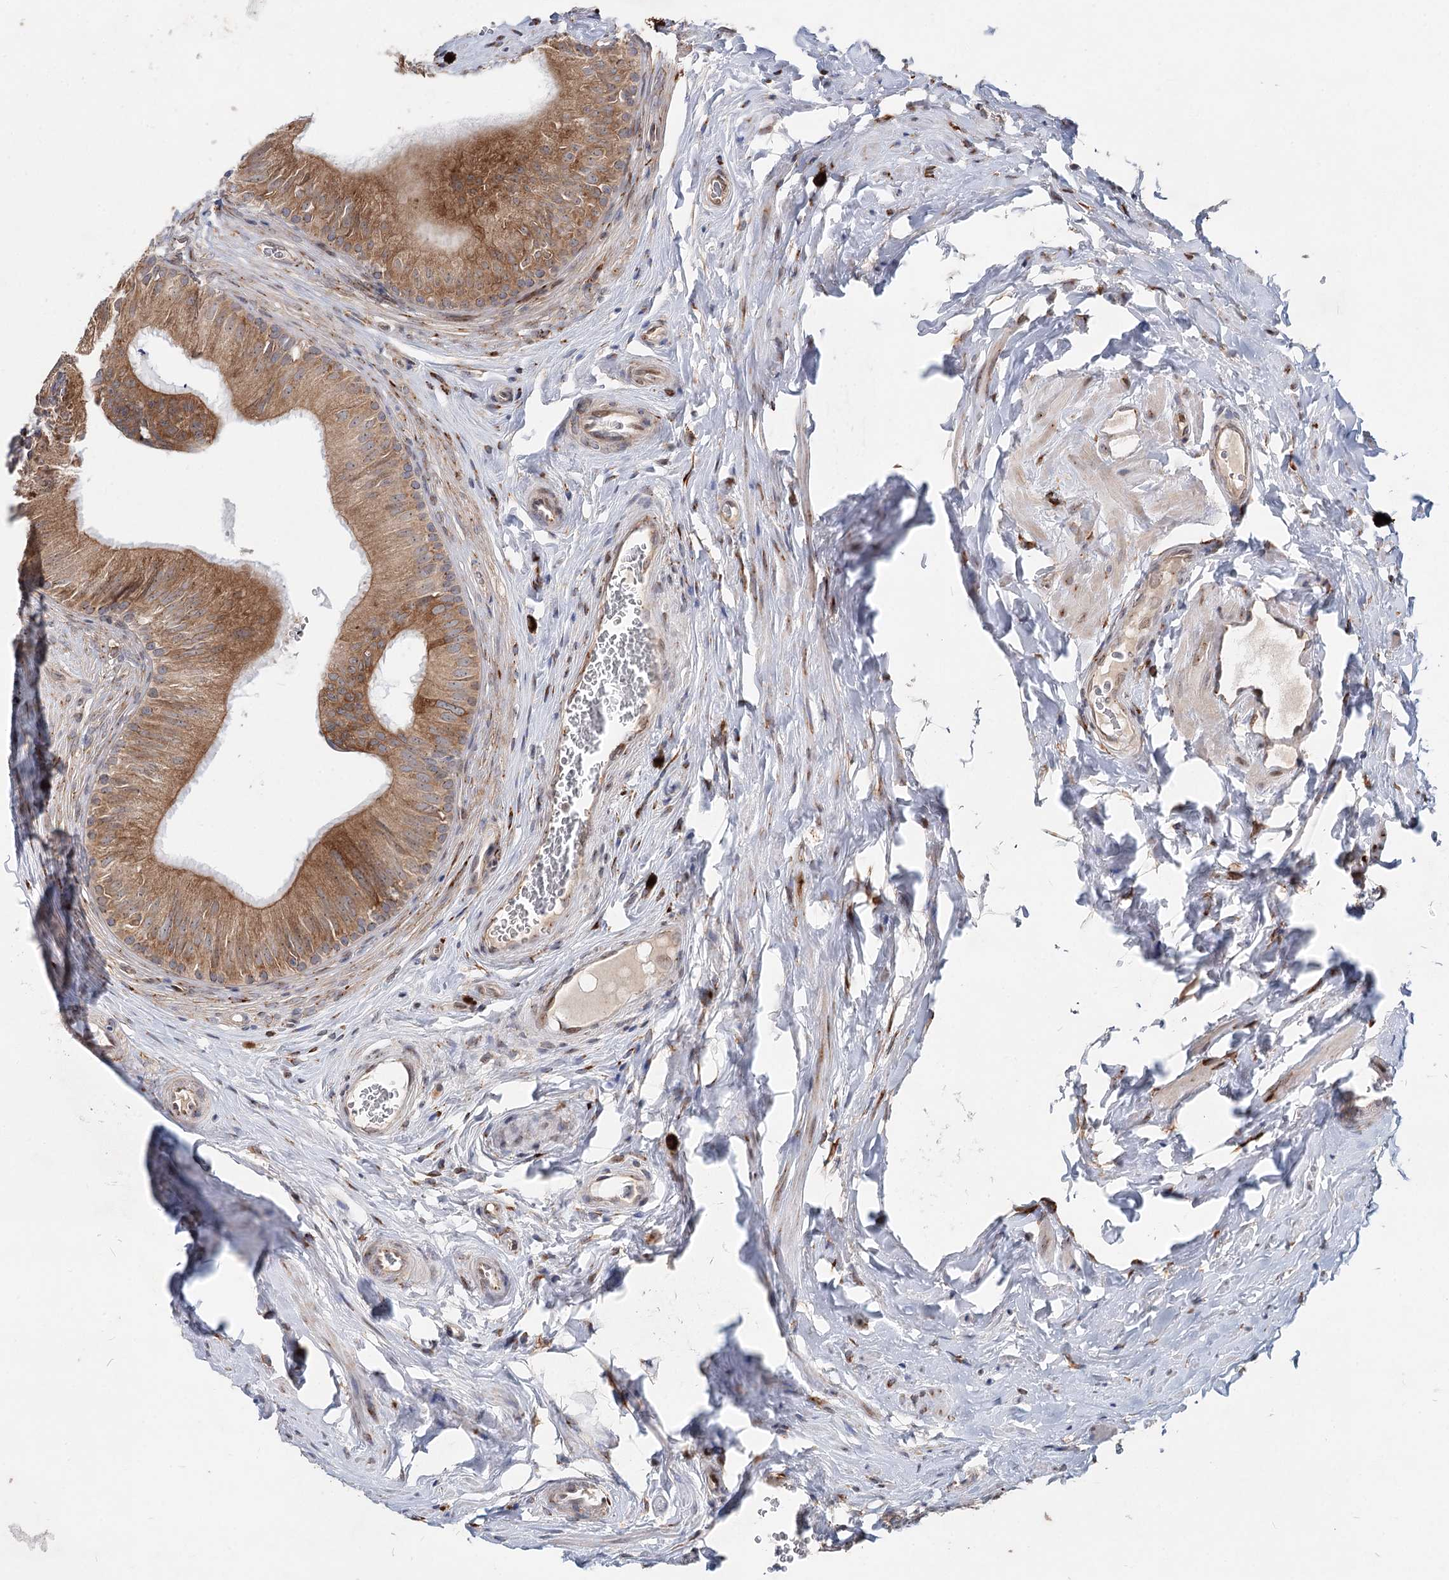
{"staining": {"intensity": "strong", "quantity": ">75%", "location": "cytoplasmic/membranous"}, "tissue": "epididymis", "cell_type": "Glandular cells", "image_type": "normal", "snomed": [{"axis": "morphology", "description": "Normal tissue, NOS"}, {"axis": "topography", "description": "Epididymis"}], "caption": "Glandular cells reveal strong cytoplasmic/membranous expression in approximately >75% of cells in normal epididymis.", "gene": "SPART", "patient": {"sex": "male", "age": 46}}